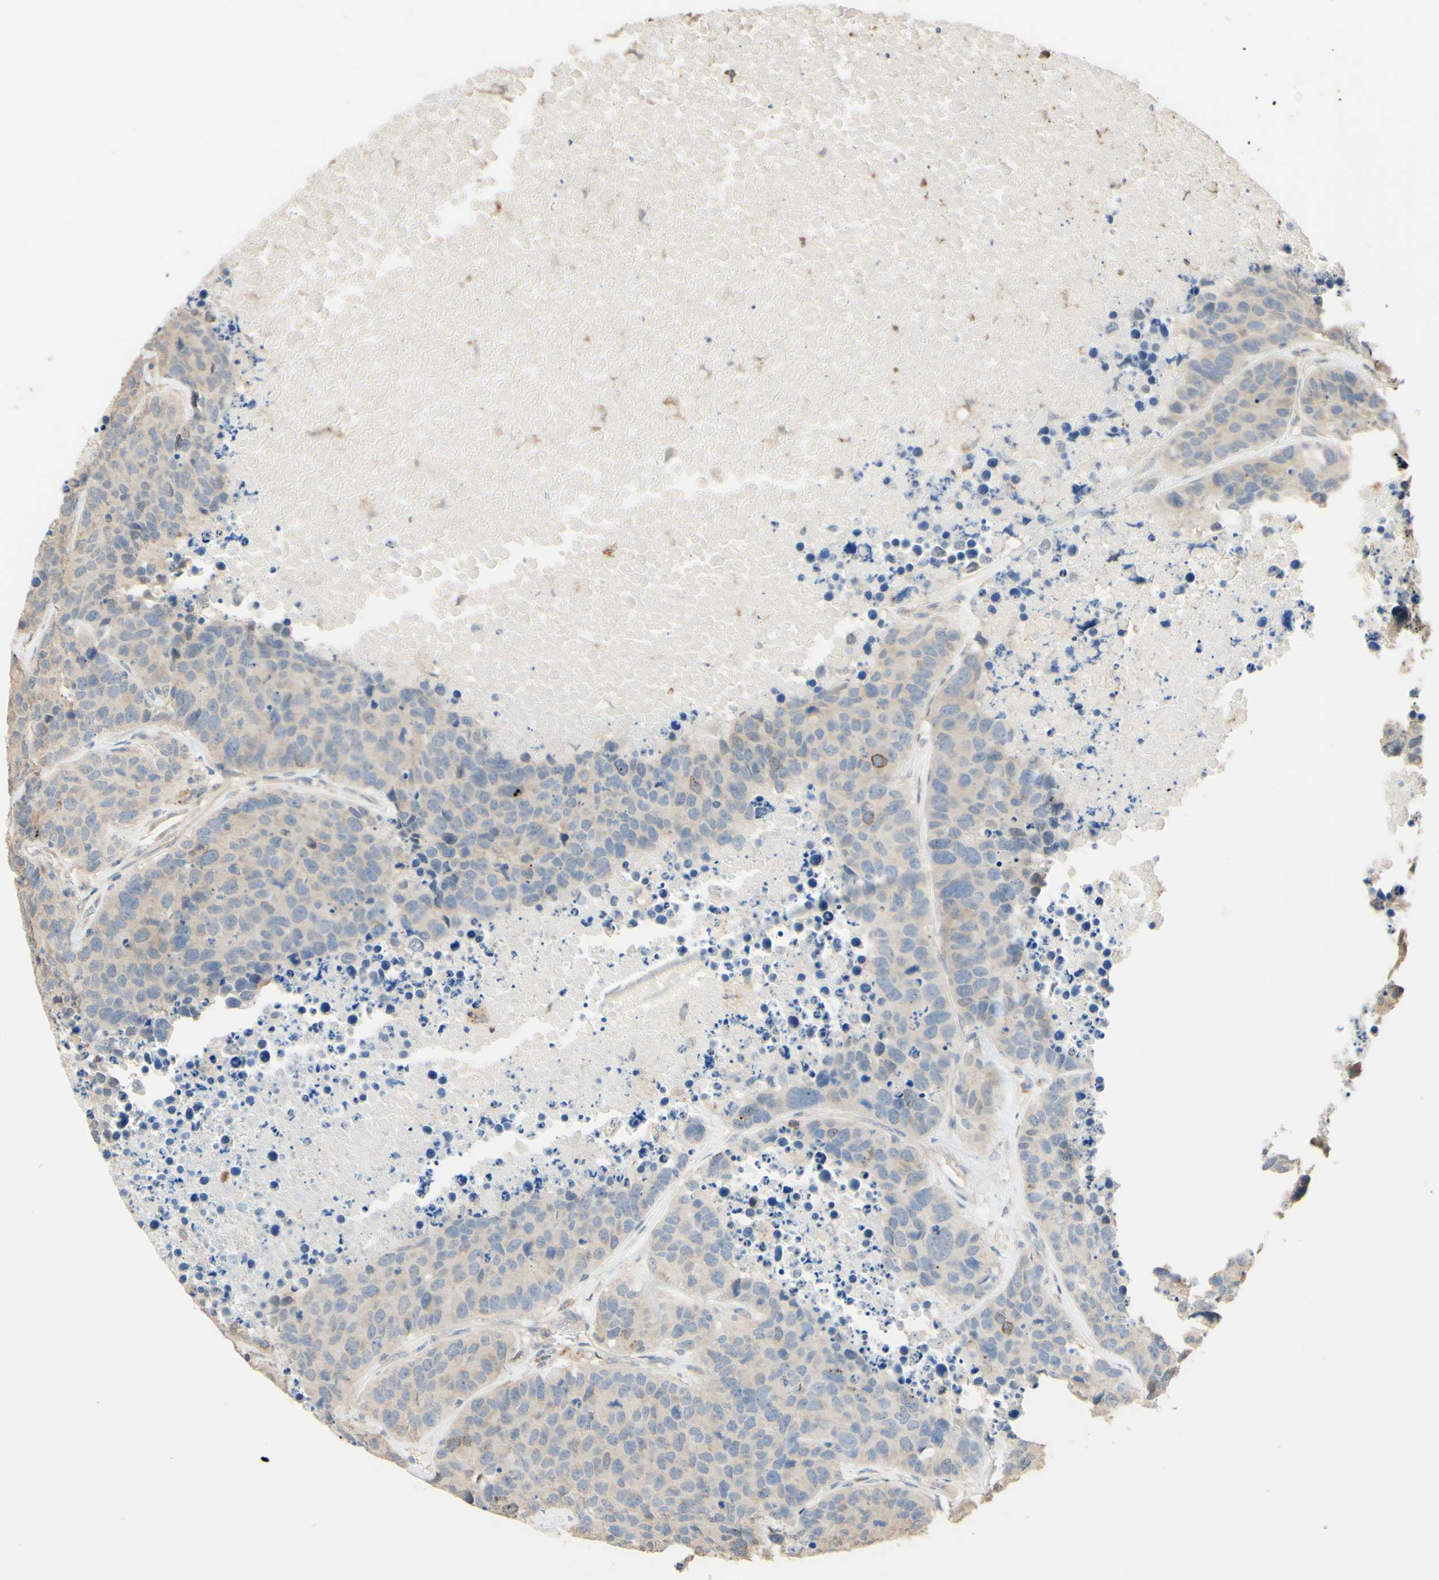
{"staining": {"intensity": "weak", "quantity": "<25%", "location": "cytoplasmic/membranous"}, "tissue": "carcinoid", "cell_type": "Tumor cells", "image_type": "cancer", "snomed": [{"axis": "morphology", "description": "Carcinoid, malignant, NOS"}, {"axis": "topography", "description": "Lung"}], "caption": "DAB (3,3'-diaminobenzidine) immunohistochemical staining of carcinoid (malignant) reveals no significant expression in tumor cells. Nuclei are stained in blue.", "gene": "SMIM19", "patient": {"sex": "male", "age": 60}}